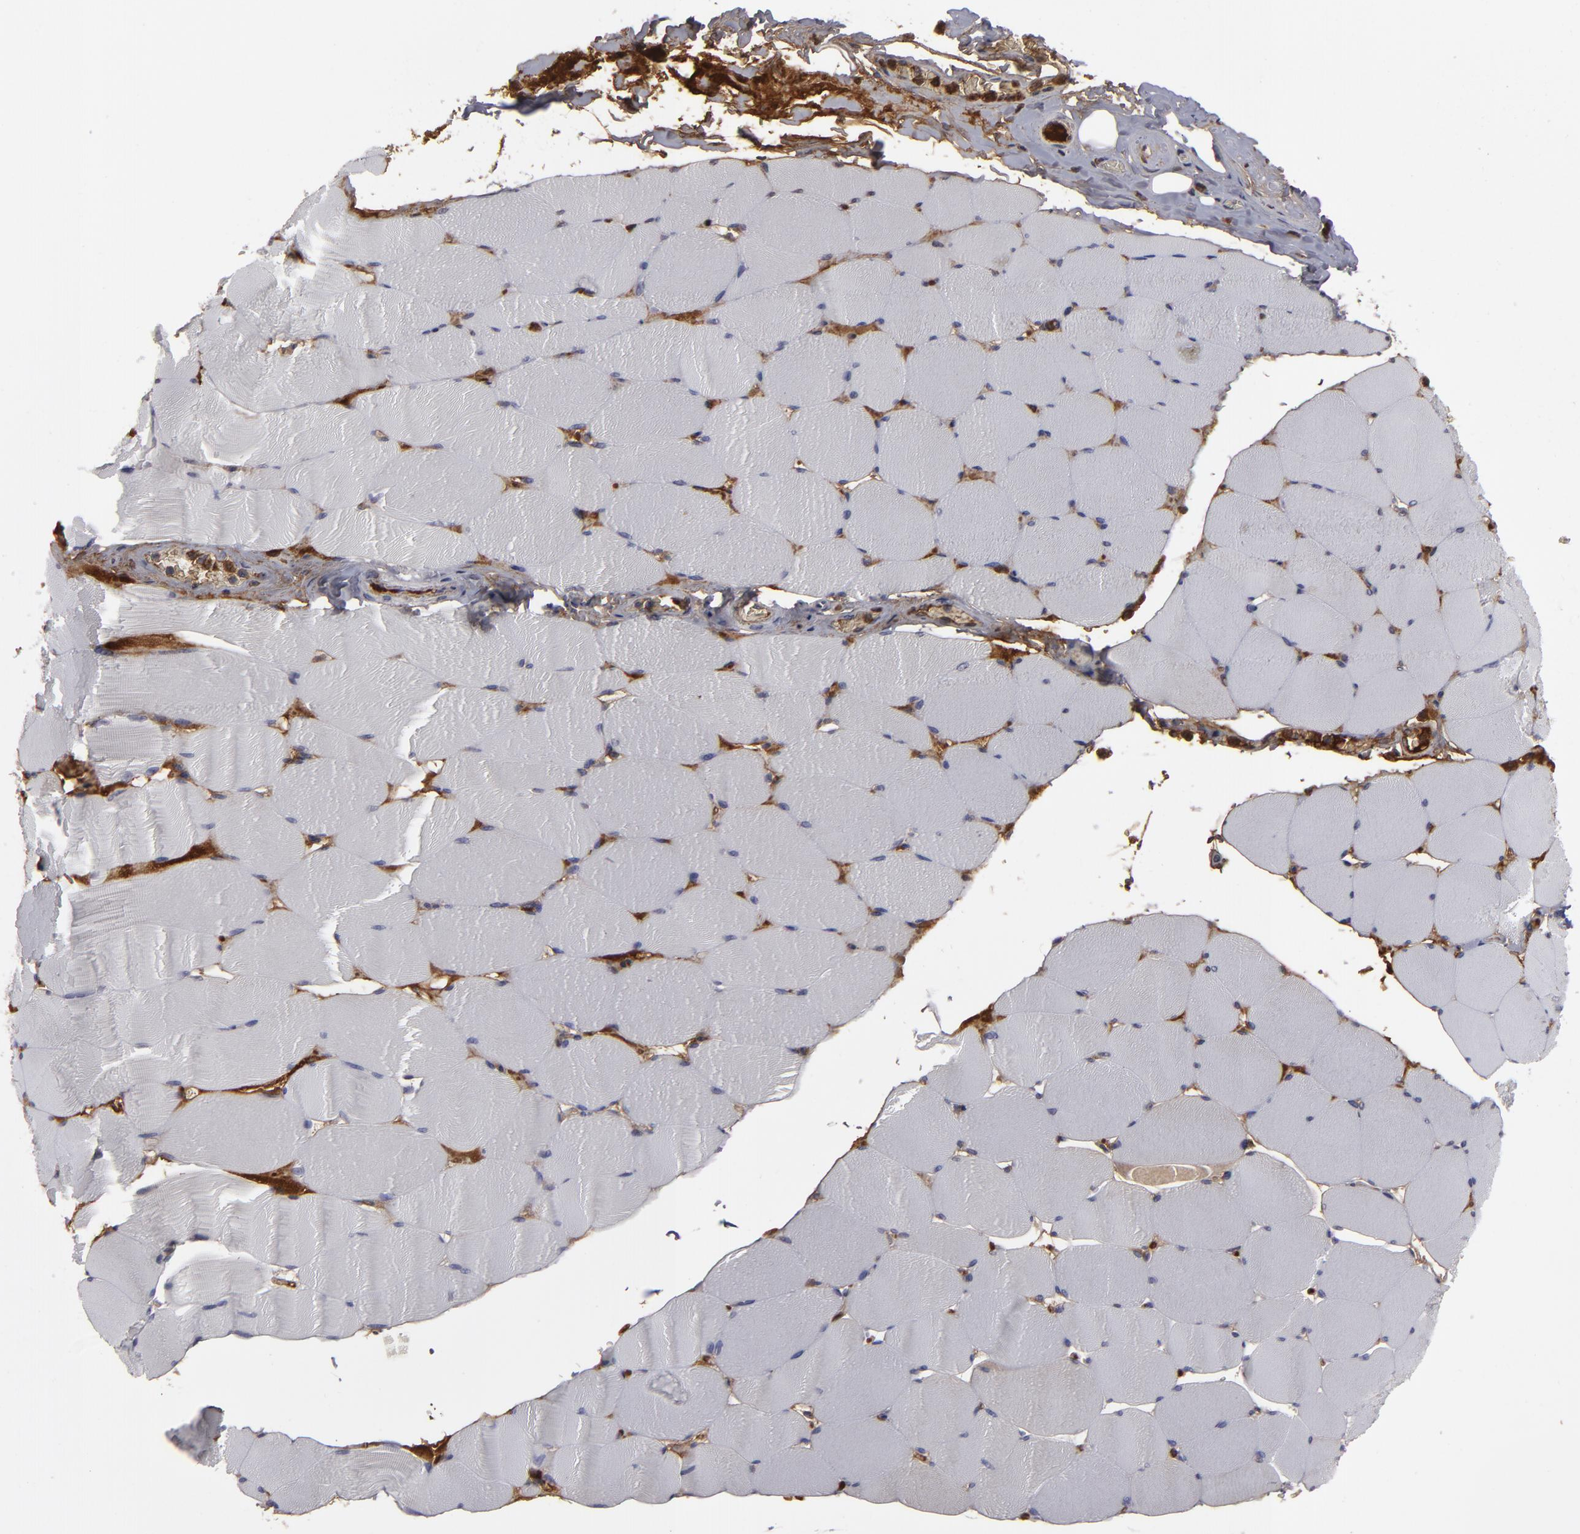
{"staining": {"intensity": "negative", "quantity": "none", "location": "none"}, "tissue": "skeletal muscle", "cell_type": "Myocytes", "image_type": "normal", "snomed": [{"axis": "morphology", "description": "Normal tissue, NOS"}, {"axis": "topography", "description": "Skeletal muscle"}], "caption": "An immunohistochemistry photomicrograph of unremarkable skeletal muscle is shown. There is no staining in myocytes of skeletal muscle.", "gene": "LRG1", "patient": {"sex": "male", "age": 62}}